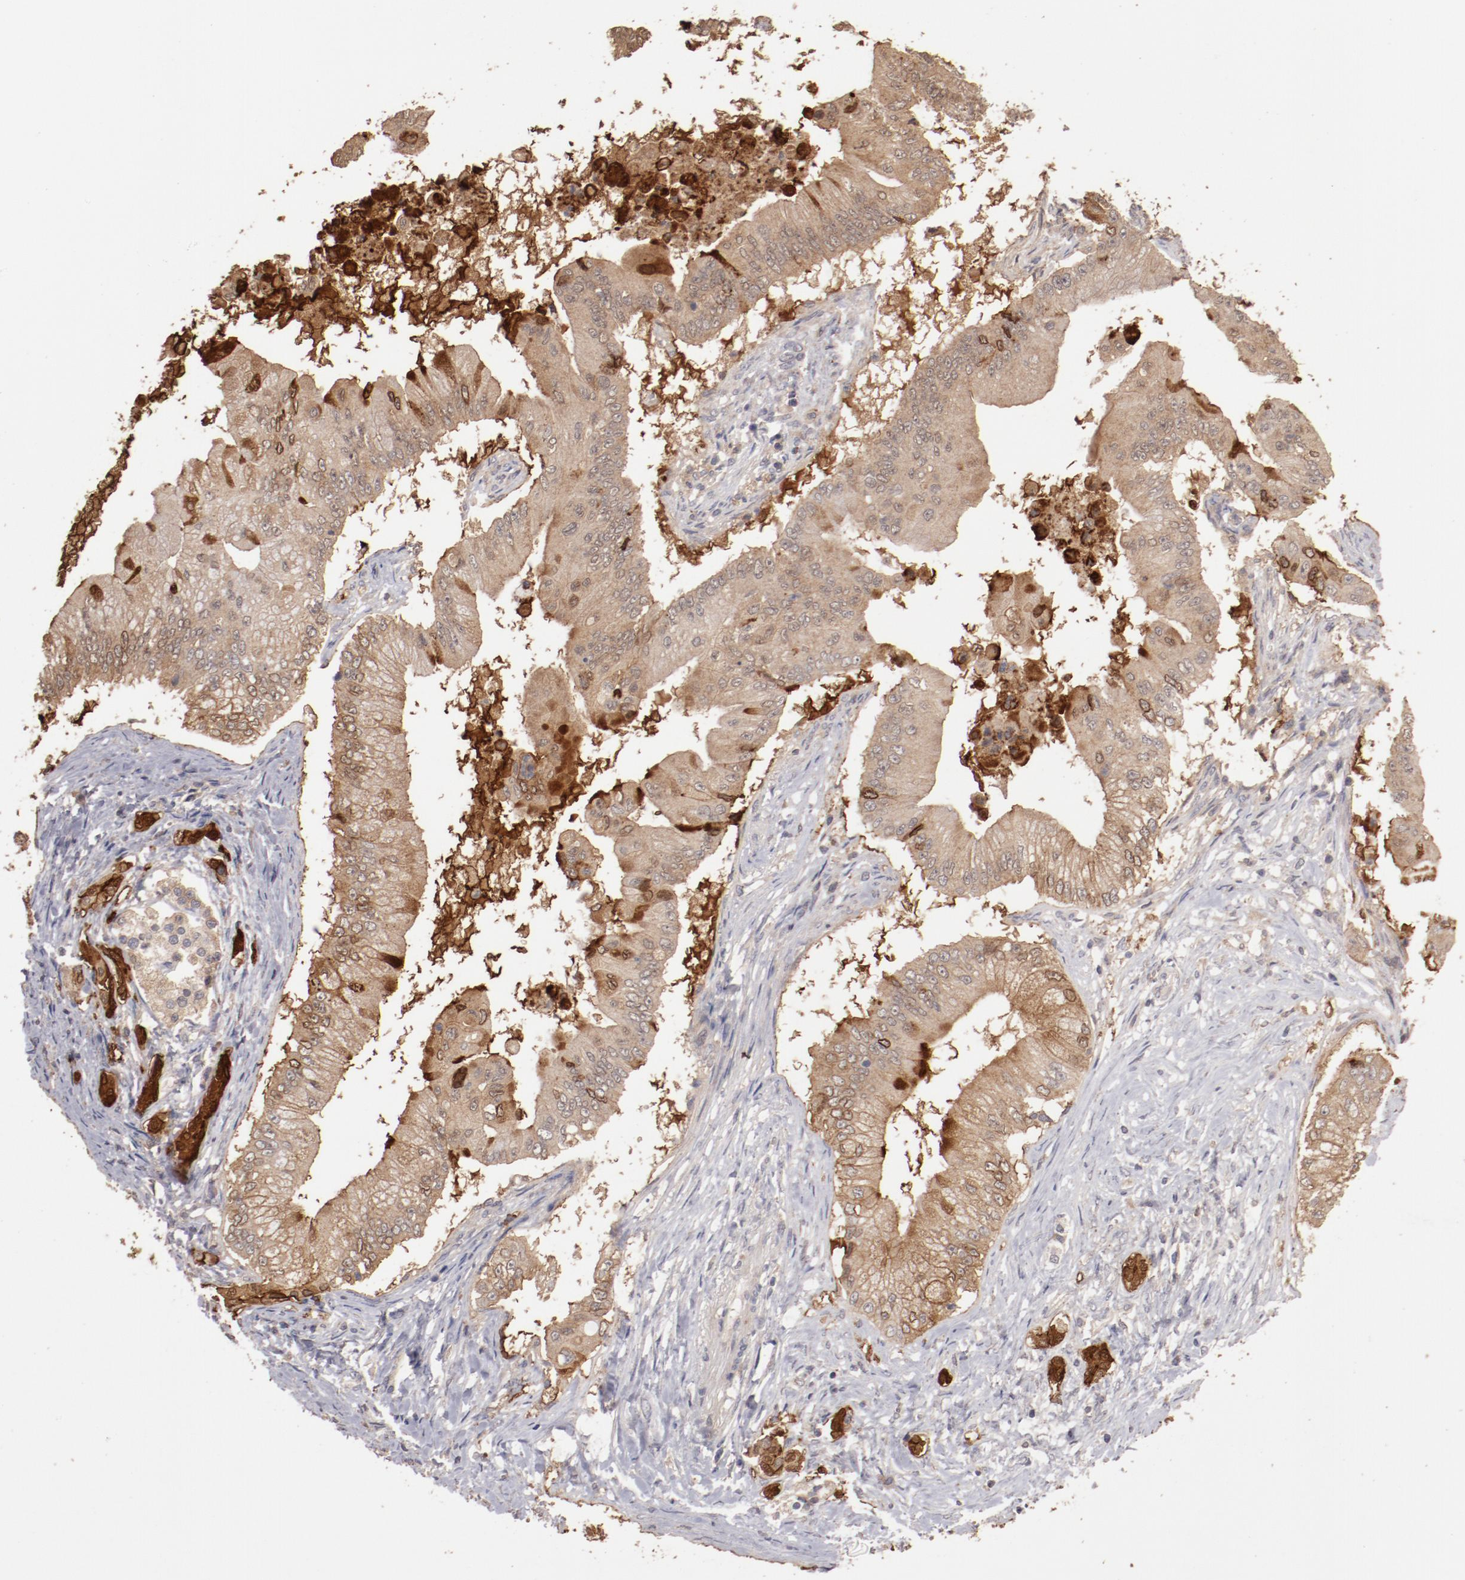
{"staining": {"intensity": "moderate", "quantity": ">75%", "location": "cytoplasmic/membranous"}, "tissue": "pancreatic cancer", "cell_type": "Tumor cells", "image_type": "cancer", "snomed": [{"axis": "morphology", "description": "Adenocarcinoma, NOS"}, {"axis": "topography", "description": "Pancreas"}], "caption": "This is an image of immunohistochemistry (IHC) staining of pancreatic cancer, which shows moderate expression in the cytoplasmic/membranous of tumor cells.", "gene": "LRRC75B", "patient": {"sex": "male", "age": 62}}